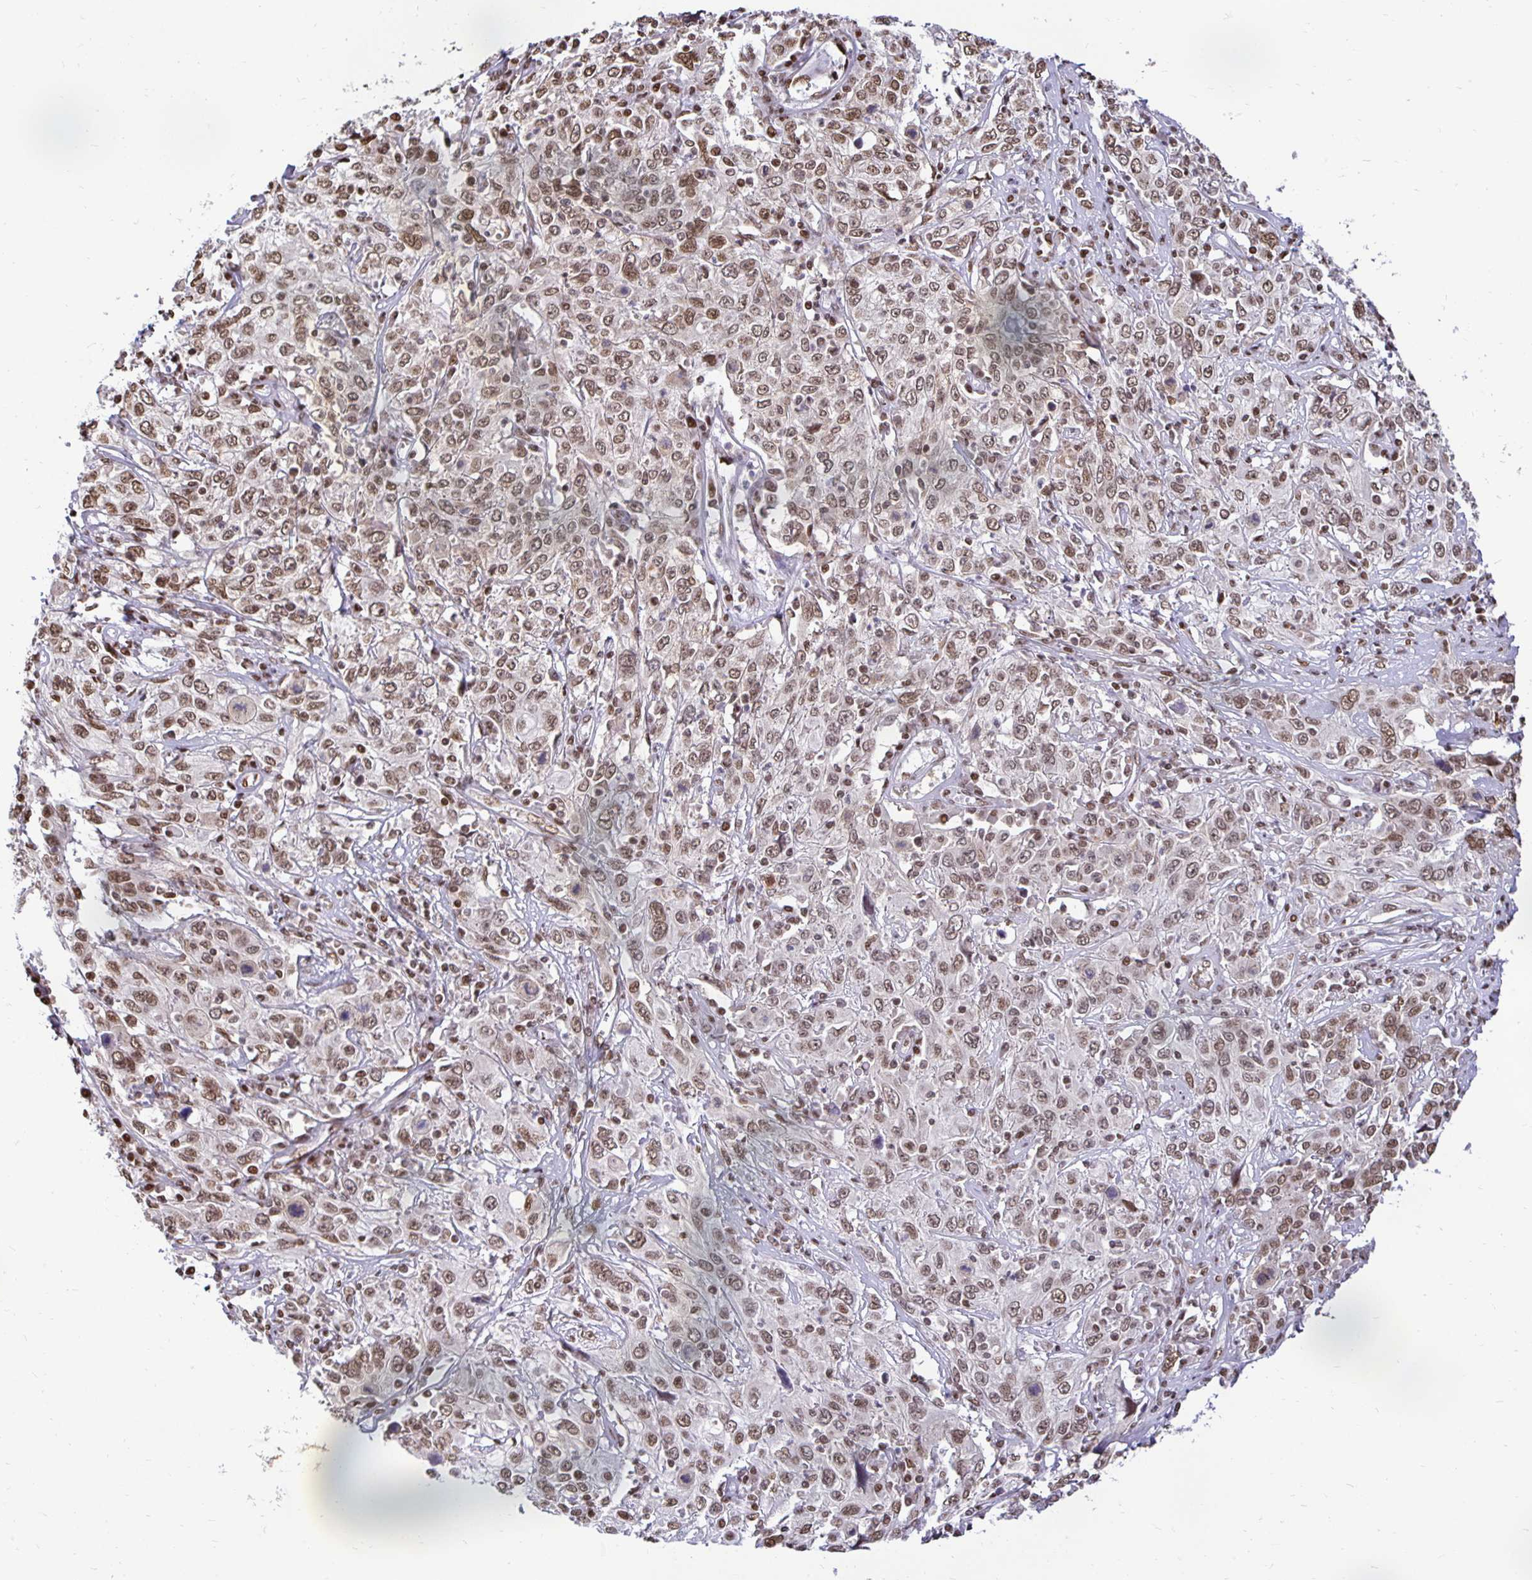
{"staining": {"intensity": "moderate", "quantity": ">75%", "location": "nuclear"}, "tissue": "cervical cancer", "cell_type": "Tumor cells", "image_type": "cancer", "snomed": [{"axis": "morphology", "description": "Squamous cell carcinoma, NOS"}, {"axis": "topography", "description": "Cervix"}], "caption": "Protein expression analysis of human cervical cancer (squamous cell carcinoma) reveals moderate nuclear staining in about >75% of tumor cells. The staining was performed using DAB to visualize the protein expression in brown, while the nuclei were stained in blue with hematoxylin (Magnification: 20x).", "gene": "ZNF579", "patient": {"sex": "female", "age": 46}}